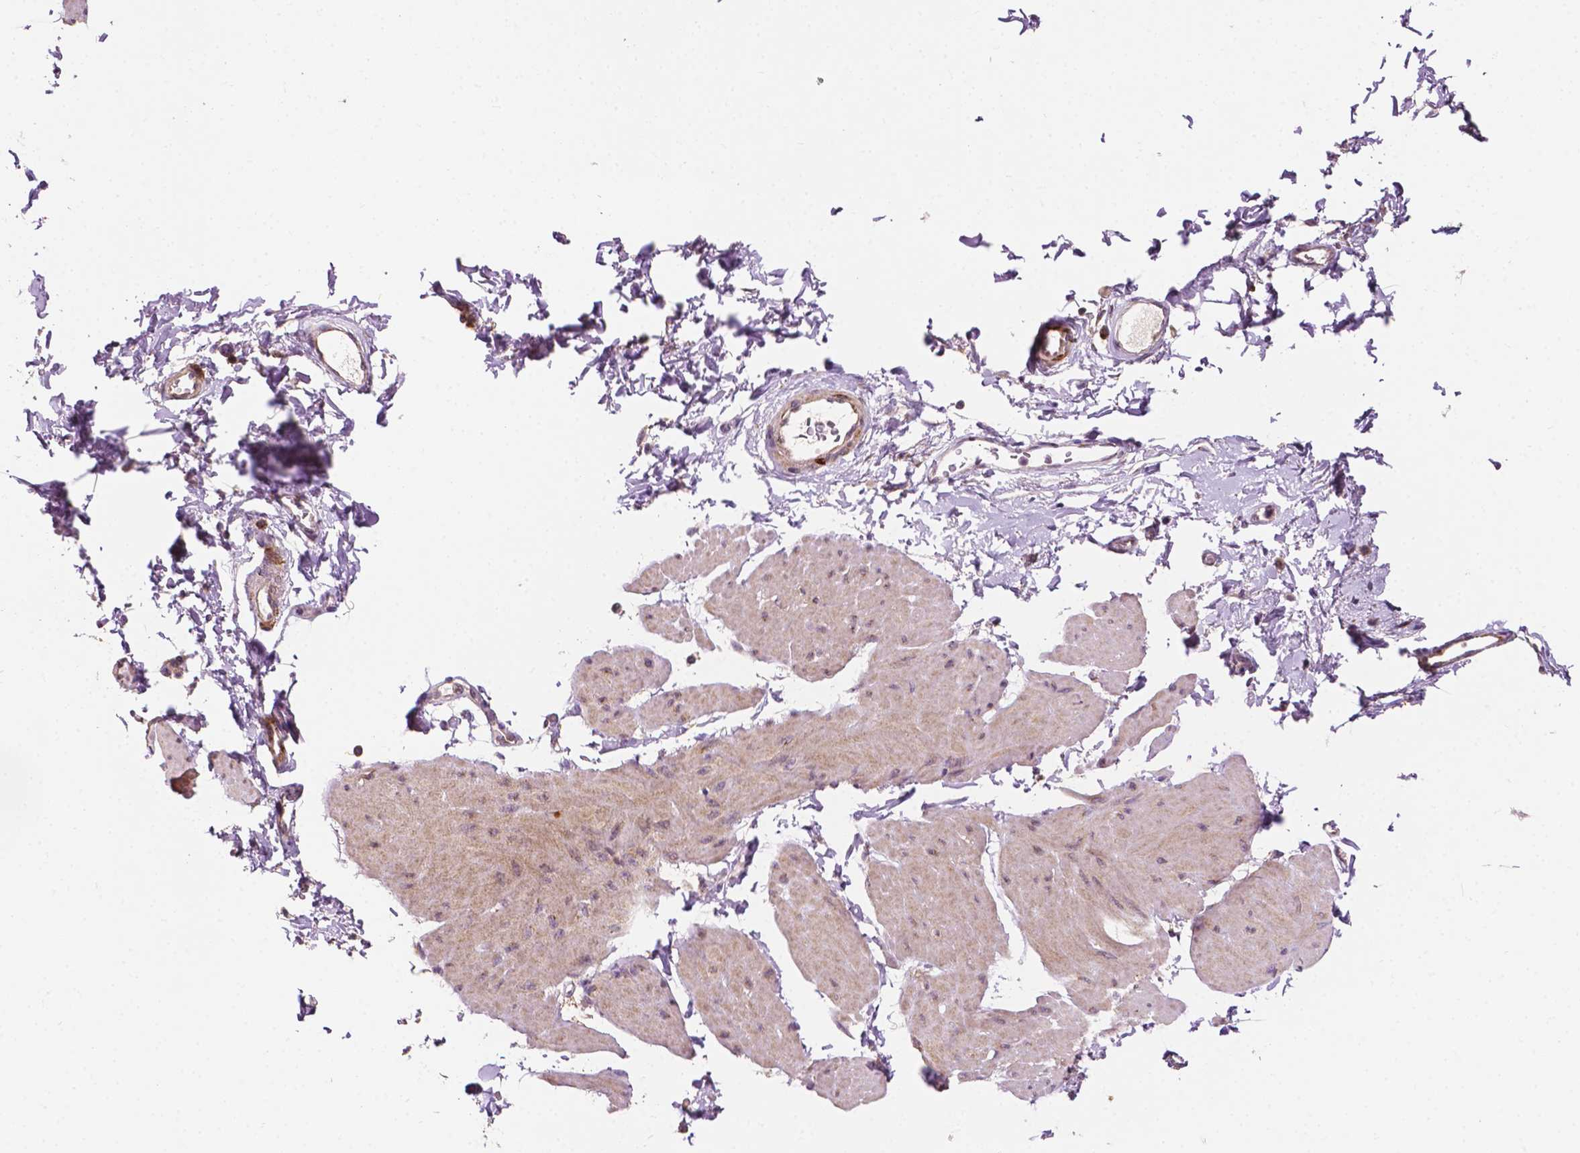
{"staining": {"intensity": "weak", "quantity": "25%-75%", "location": "cytoplasmic/membranous"}, "tissue": "smooth muscle", "cell_type": "Smooth muscle cells", "image_type": "normal", "snomed": [{"axis": "morphology", "description": "Normal tissue, NOS"}, {"axis": "topography", "description": "Adipose tissue"}, {"axis": "topography", "description": "Smooth muscle"}, {"axis": "topography", "description": "Peripheral nerve tissue"}], "caption": "Smooth muscle was stained to show a protein in brown. There is low levels of weak cytoplasmic/membranous positivity in about 25%-75% of smooth muscle cells.", "gene": "EBAG9", "patient": {"sex": "male", "age": 83}}